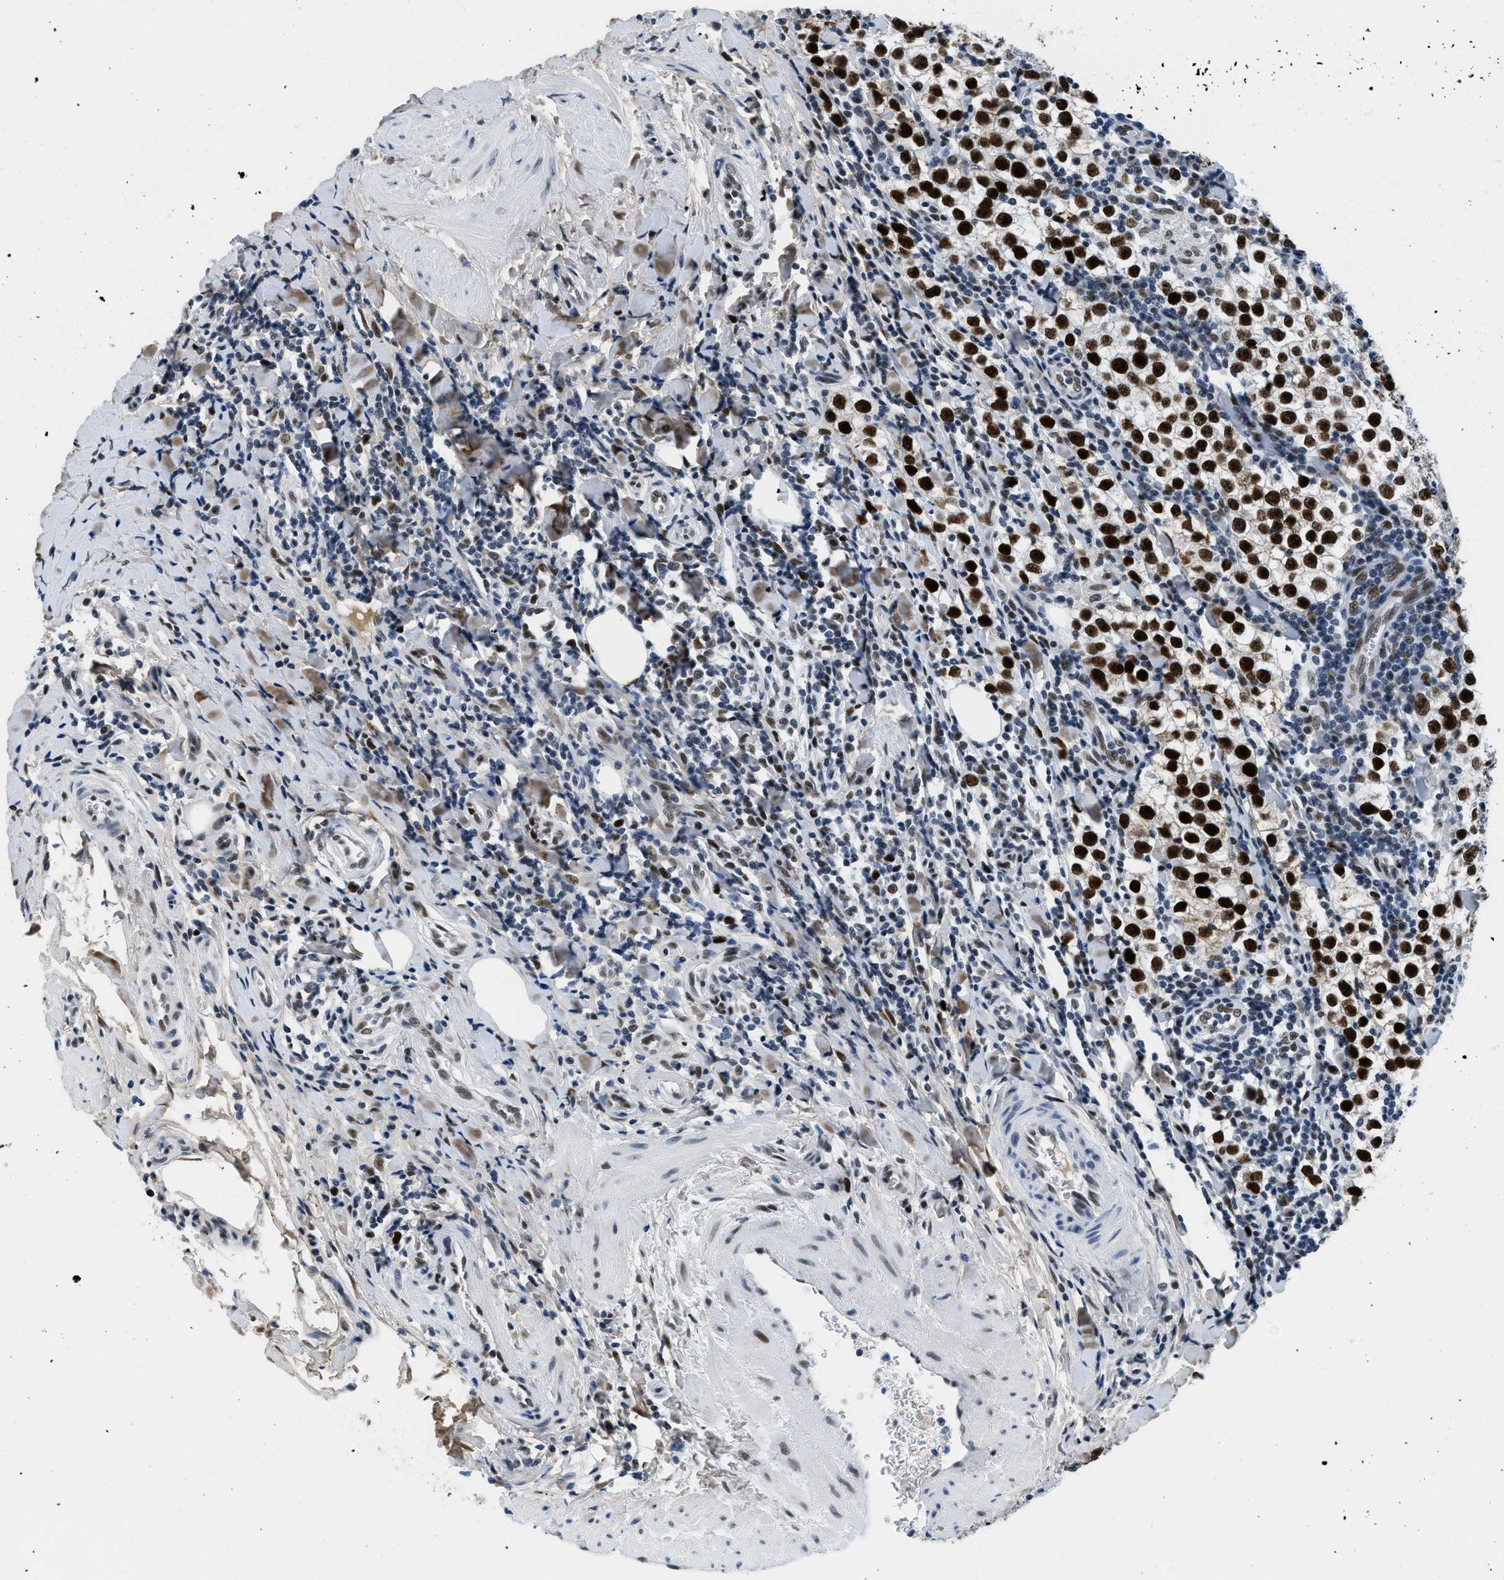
{"staining": {"intensity": "strong", "quantity": ">75%", "location": "nuclear"}, "tissue": "testis cancer", "cell_type": "Tumor cells", "image_type": "cancer", "snomed": [{"axis": "morphology", "description": "Seminoma, NOS"}, {"axis": "morphology", "description": "Carcinoma, Embryonal, NOS"}, {"axis": "topography", "description": "Testis"}], "caption": "Testis embryonal carcinoma stained with DAB immunohistochemistry (IHC) demonstrates high levels of strong nuclear staining in approximately >75% of tumor cells.", "gene": "SMARCAD1", "patient": {"sex": "male", "age": 36}}